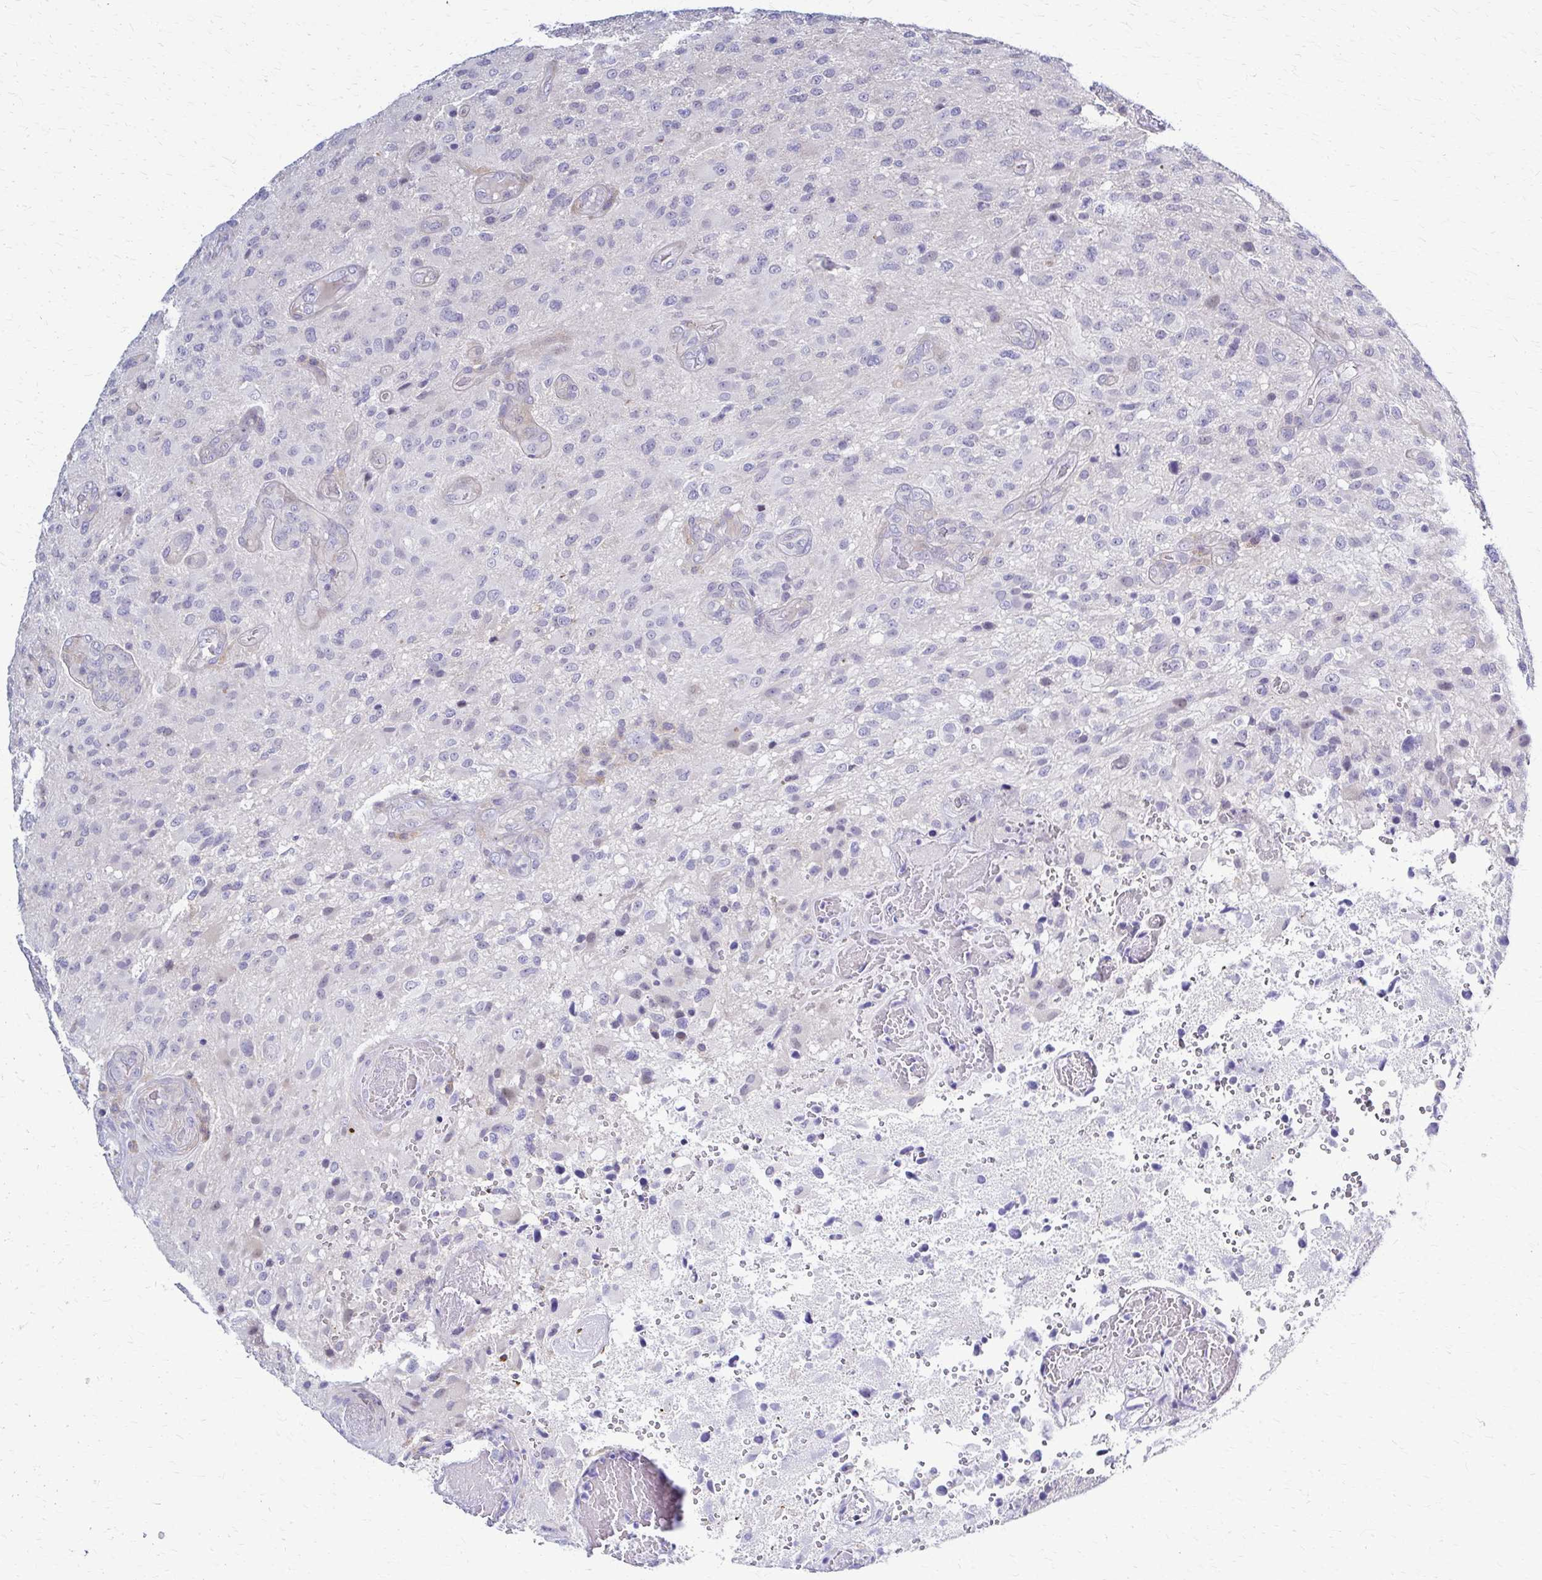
{"staining": {"intensity": "negative", "quantity": "none", "location": "none"}, "tissue": "glioma", "cell_type": "Tumor cells", "image_type": "cancer", "snomed": [{"axis": "morphology", "description": "Glioma, malignant, High grade"}, {"axis": "topography", "description": "Brain"}], "caption": "The histopathology image shows no staining of tumor cells in glioma.", "gene": "RHOBTB2", "patient": {"sex": "male", "age": 53}}